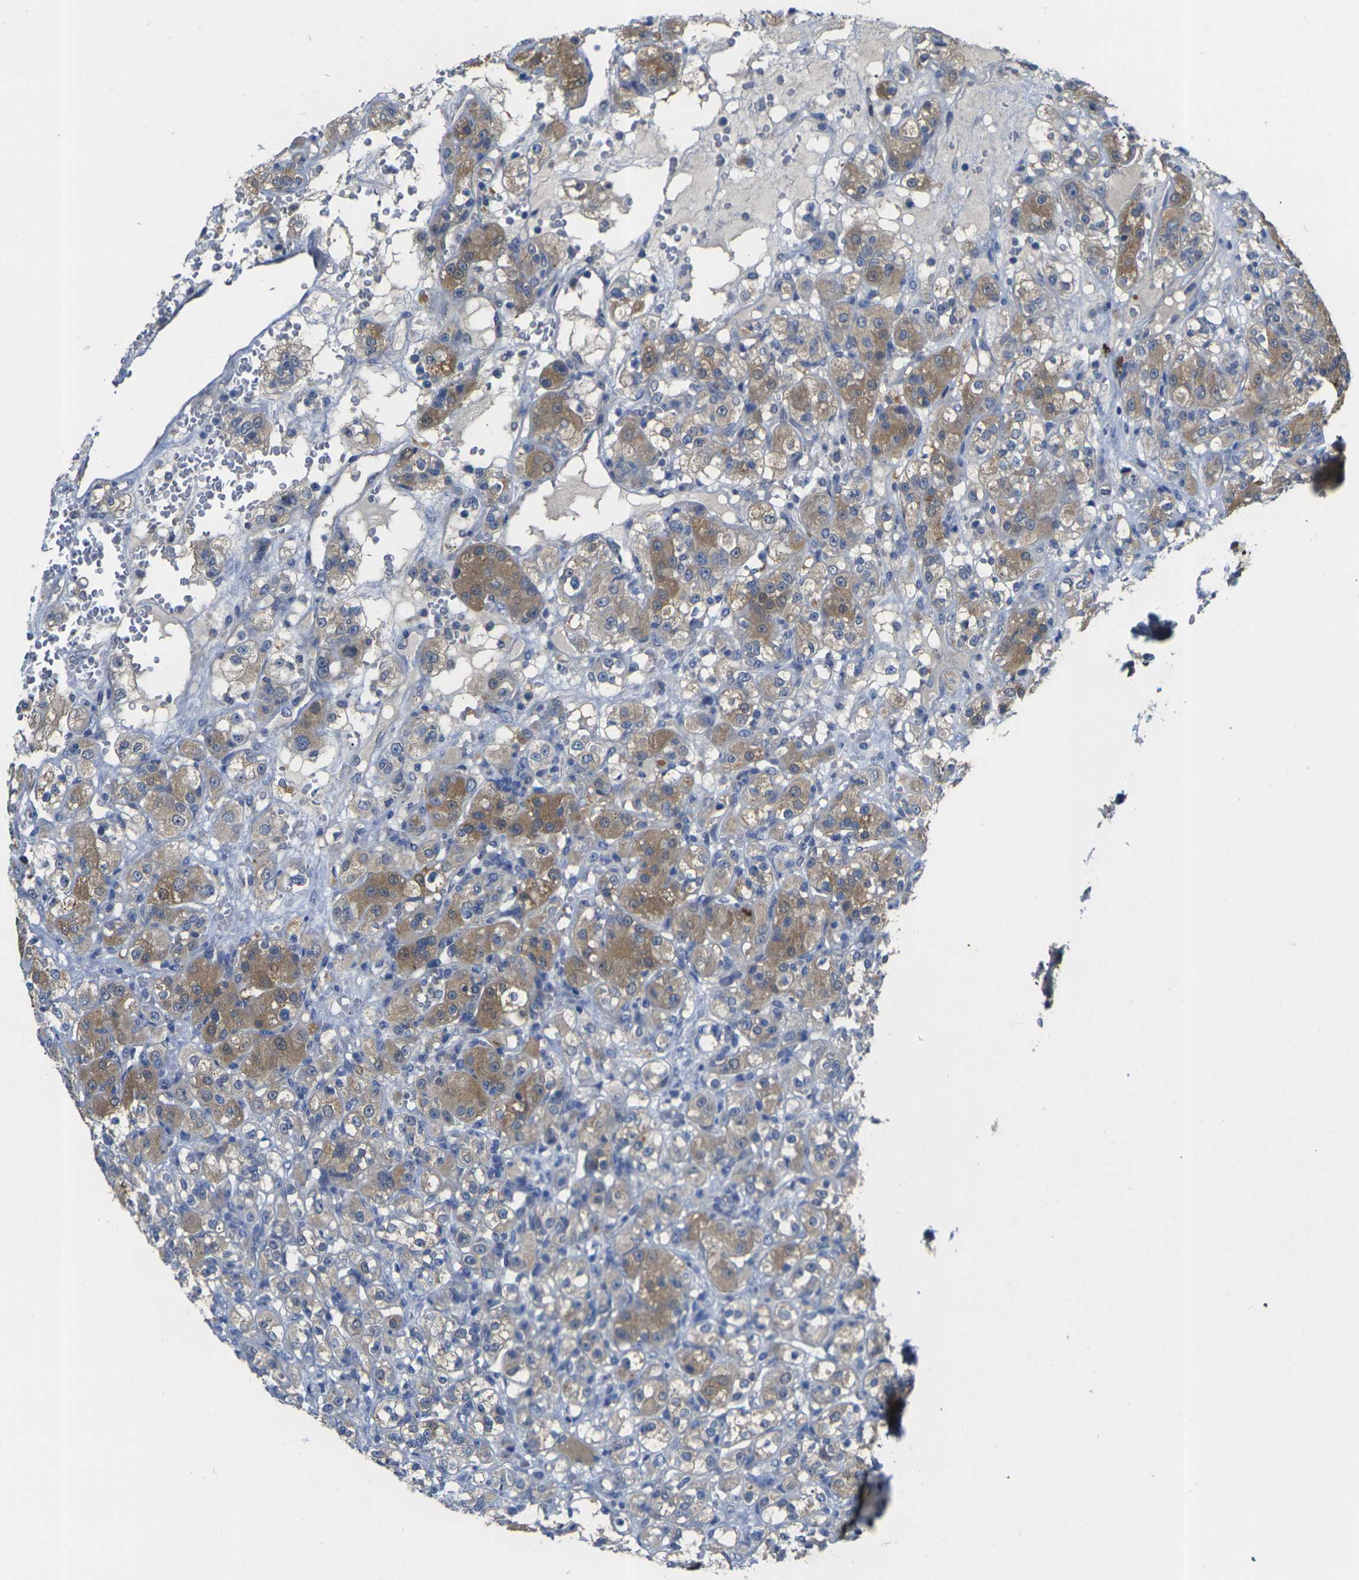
{"staining": {"intensity": "moderate", "quantity": "25%-75%", "location": "cytoplasmic/membranous"}, "tissue": "renal cancer", "cell_type": "Tumor cells", "image_type": "cancer", "snomed": [{"axis": "morphology", "description": "Normal tissue, NOS"}, {"axis": "morphology", "description": "Adenocarcinoma, NOS"}, {"axis": "topography", "description": "Kidney"}], "caption": "Adenocarcinoma (renal) tissue reveals moderate cytoplasmic/membranous expression in about 25%-75% of tumor cells, visualized by immunohistochemistry.", "gene": "GNA12", "patient": {"sex": "male", "age": 61}}